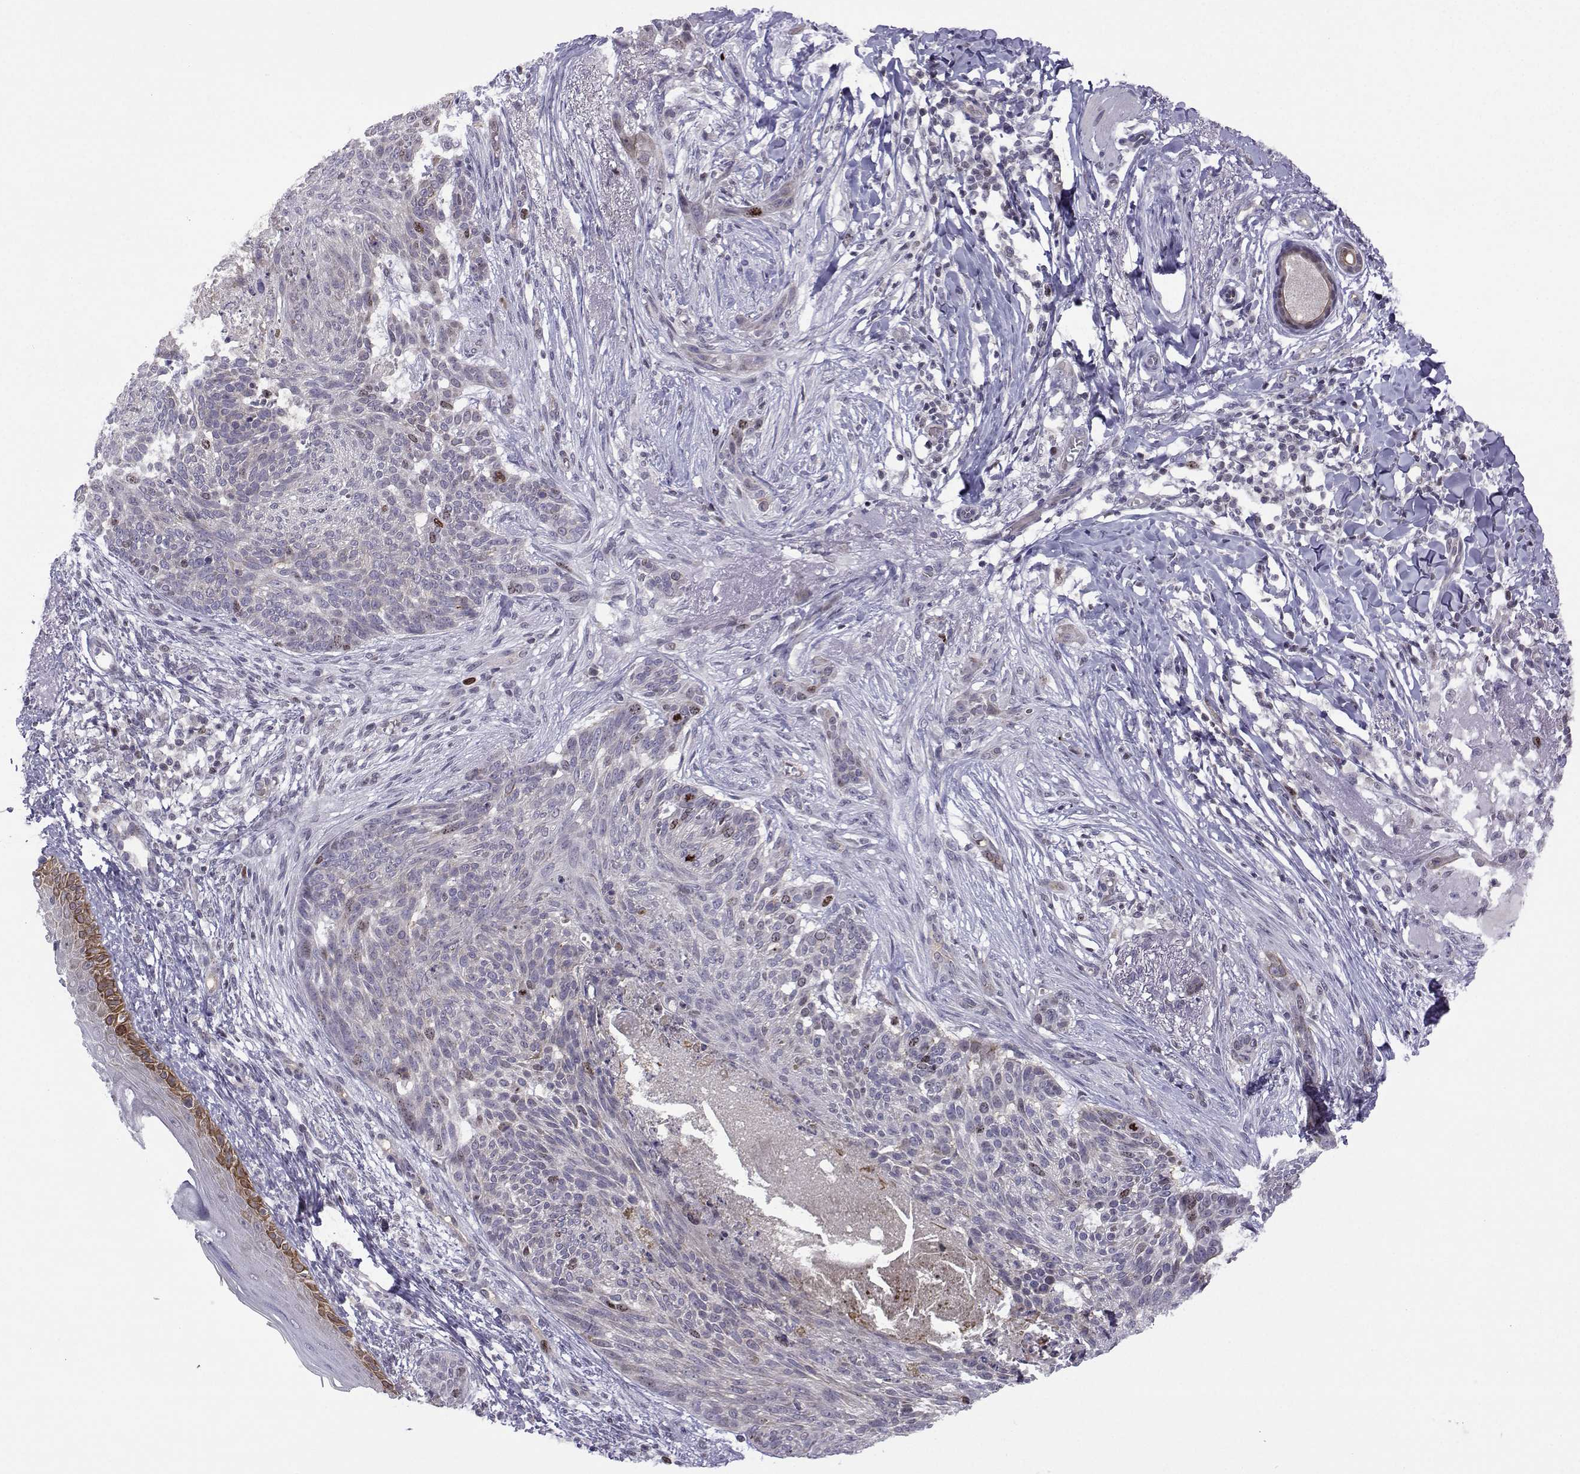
{"staining": {"intensity": "moderate", "quantity": "<25%", "location": "nuclear"}, "tissue": "skin cancer", "cell_type": "Tumor cells", "image_type": "cancer", "snomed": [{"axis": "morphology", "description": "Normal tissue, NOS"}, {"axis": "morphology", "description": "Basal cell carcinoma"}, {"axis": "topography", "description": "Skin"}], "caption": "IHC of human skin basal cell carcinoma displays low levels of moderate nuclear staining in approximately <25% of tumor cells. (DAB (3,3'-diaminobenzidine) IHC, brown staining for protein, blue staining for nuclei).", "gene": "INCENP", "patient": {"sex": "male", "age": 84}}